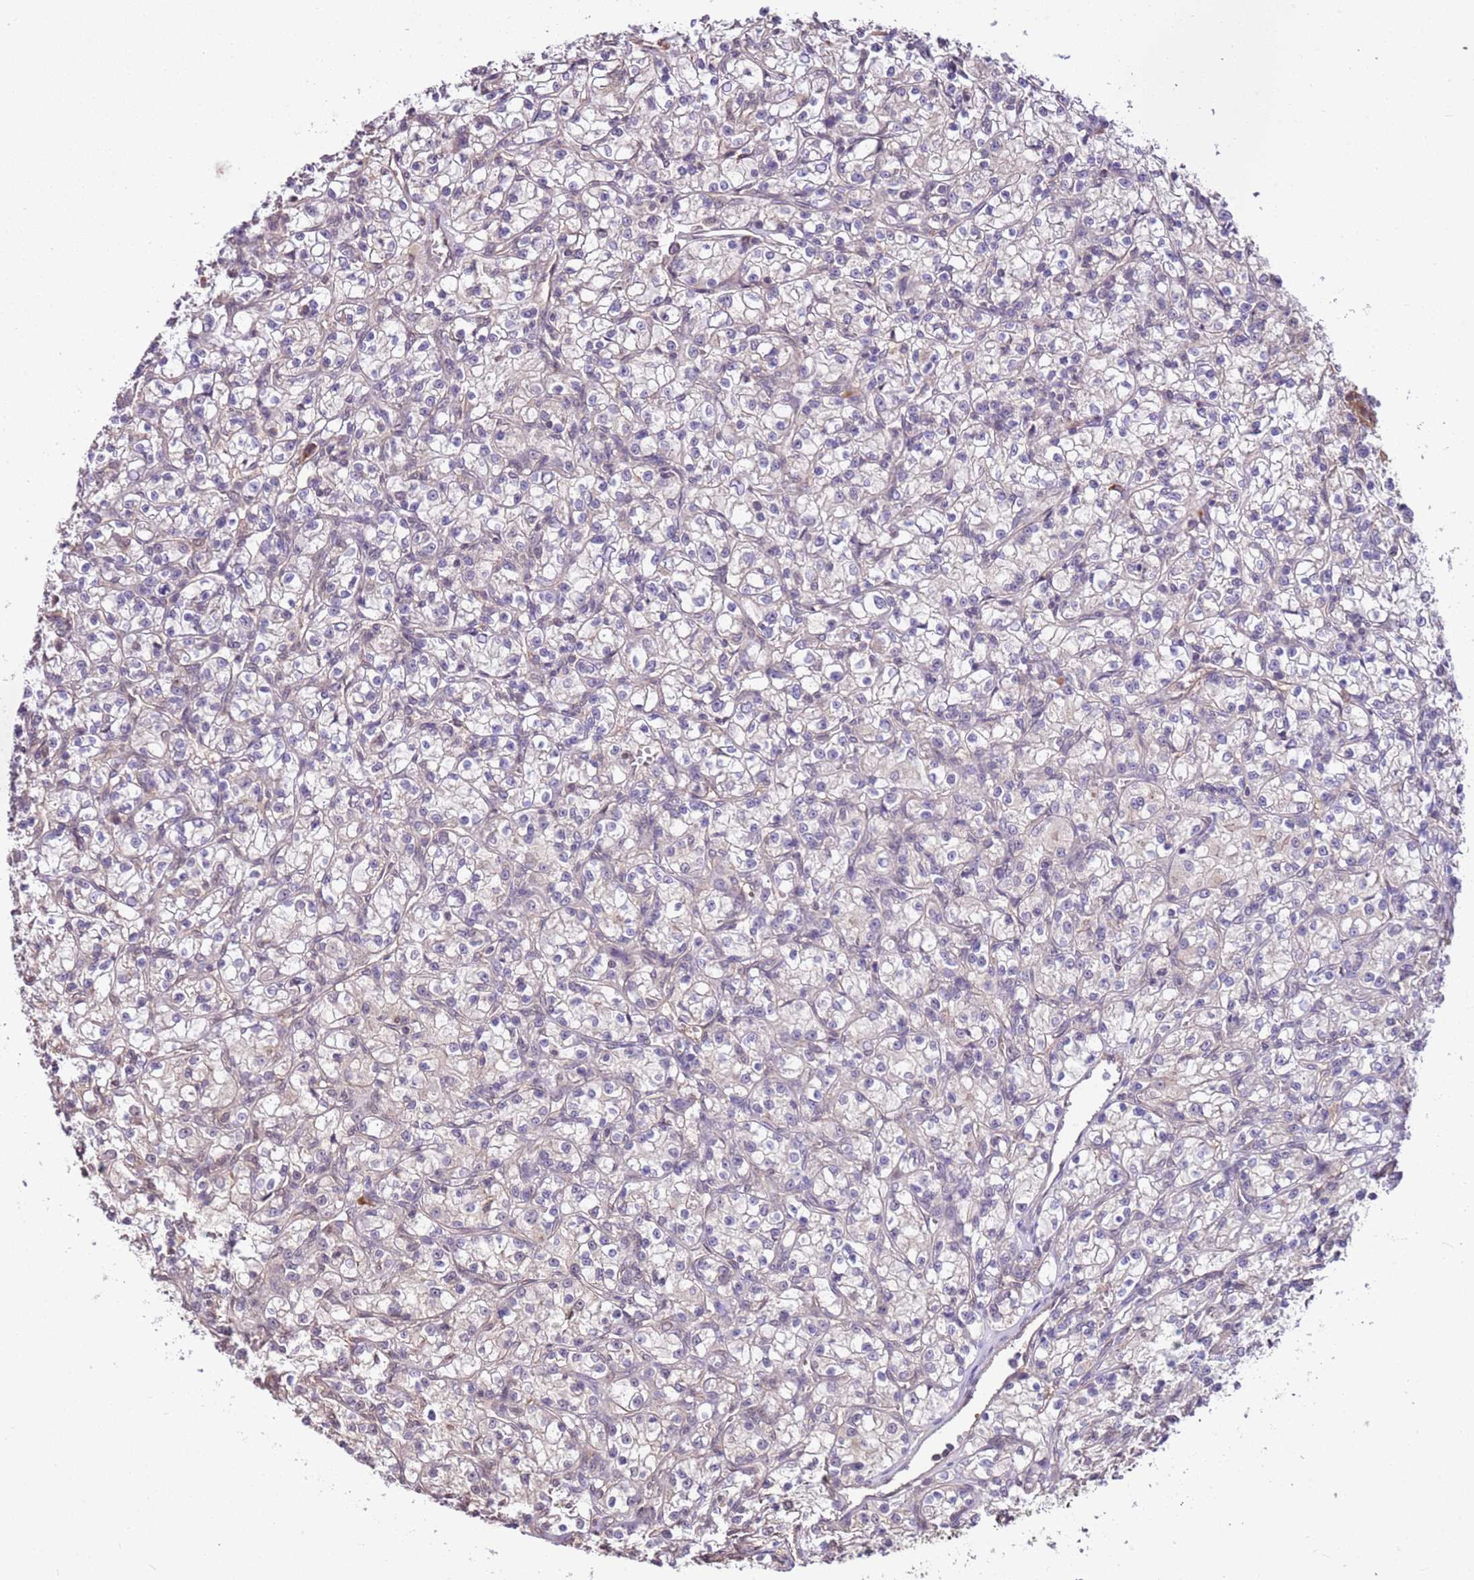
{"staining": {"intensity": "negative", "quantity": "none", "location": "none"}, "tissue": "renal cancer", "cell_type": "Tumor cells", "image_type": "cancer", "snomed": [{"axis": "morphology", "description": "Adenocarcinoma, NOS"}, {"axis": "topography", "description": "Kidney"}], "caption": "Protein analysis of renal cancer (adenocarcinoma) demonstrates no significant staining in tumor cells.", "gene": "BBS5", "patient": {"sex": "female", "age": 59}}